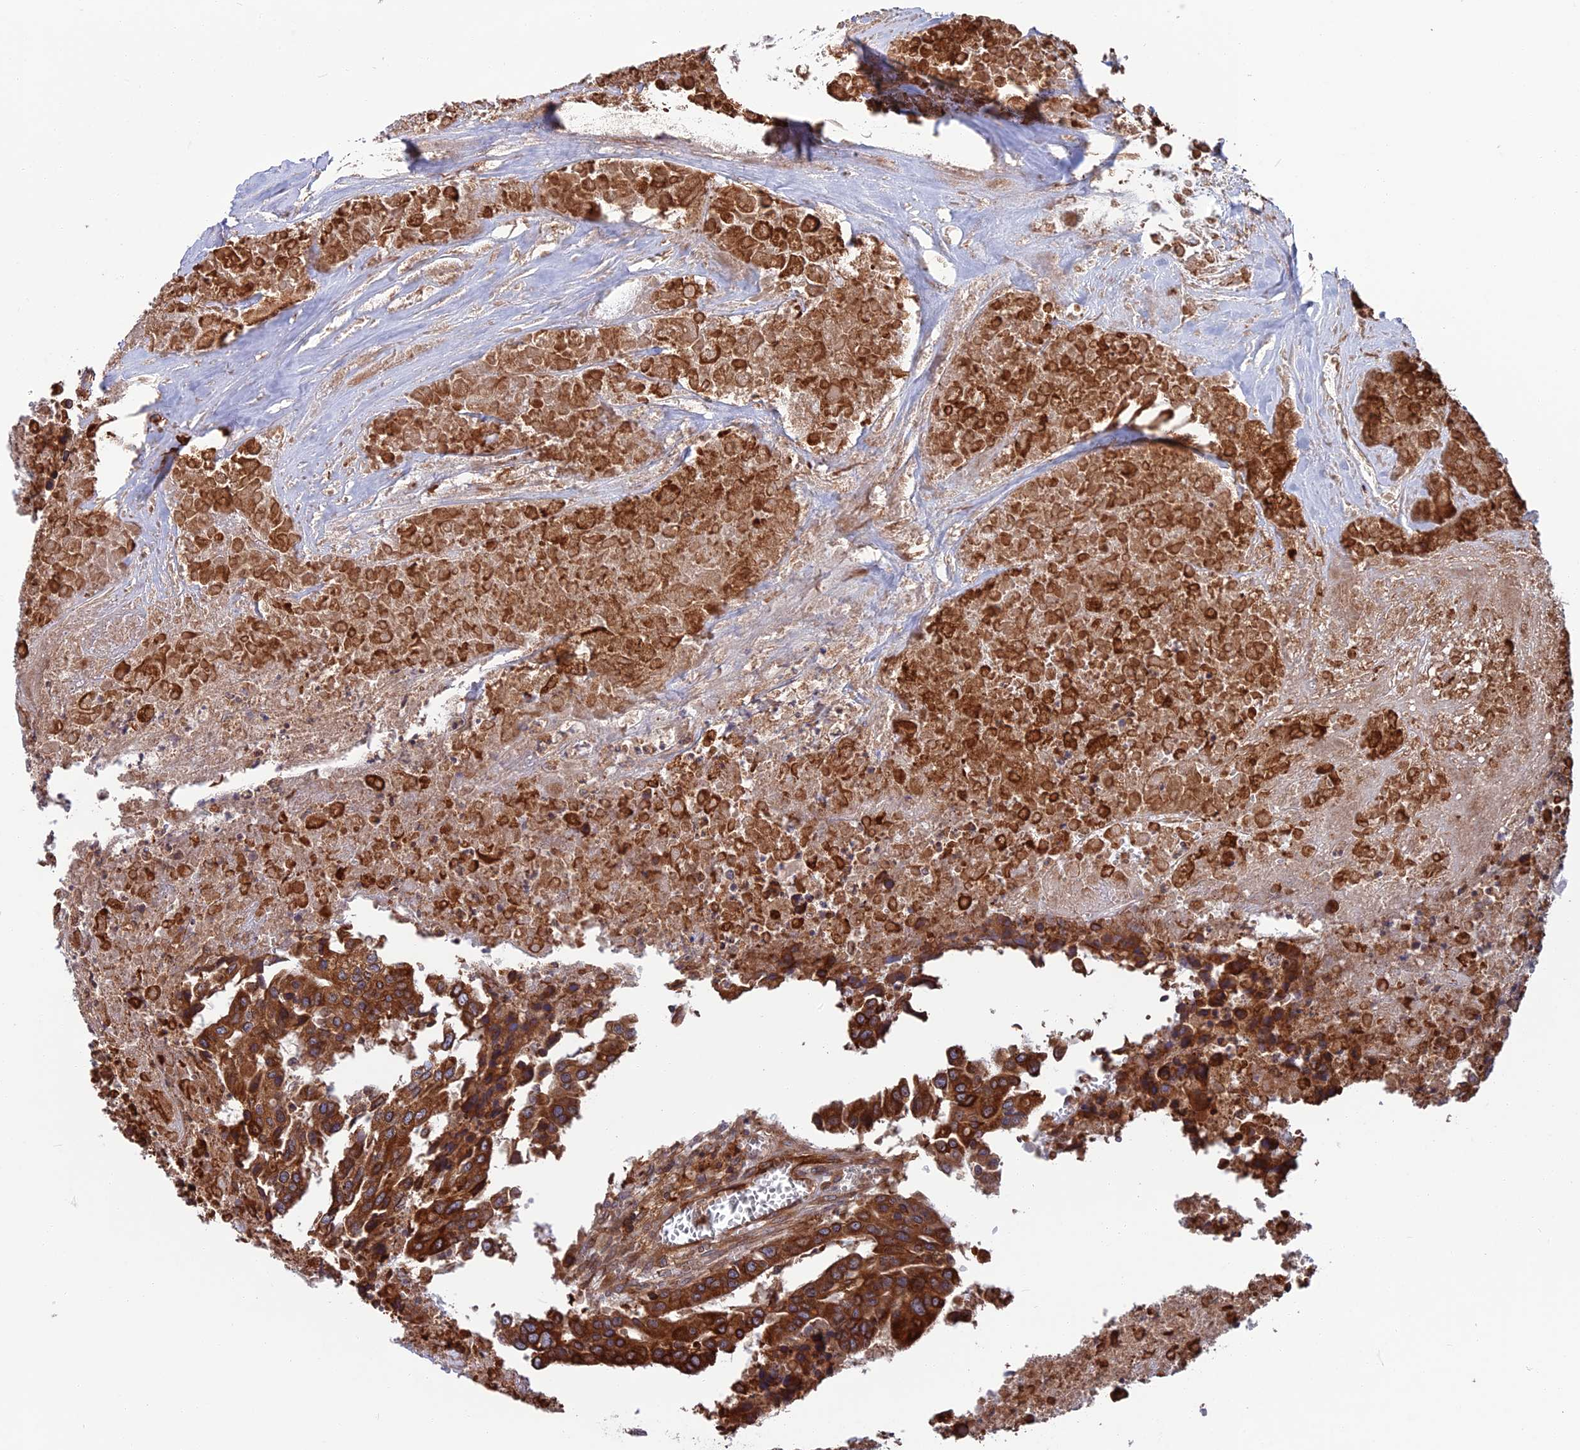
{"staining": {"intensity": "strong", "quantity": ">75%", "location": "cytoplasmic/membranous"}, "tissue": "colorectal cancer", "cell_type": "Tumor cells", "image_type": "cancer", "snomed": [{"axis": "morphology", "description": "Adenocarcinoma, NOS"}, {"axis": "topography", "description": "Colon"}], "caption": "Brown immunohistochemical staining in human colorectal adenocarcinoma shows strong cytoplasmic/membranous positivity in approximately >75% of tumor cells.", "gene": "WDR1", "patient": {"sex": "male", "age": 77}}